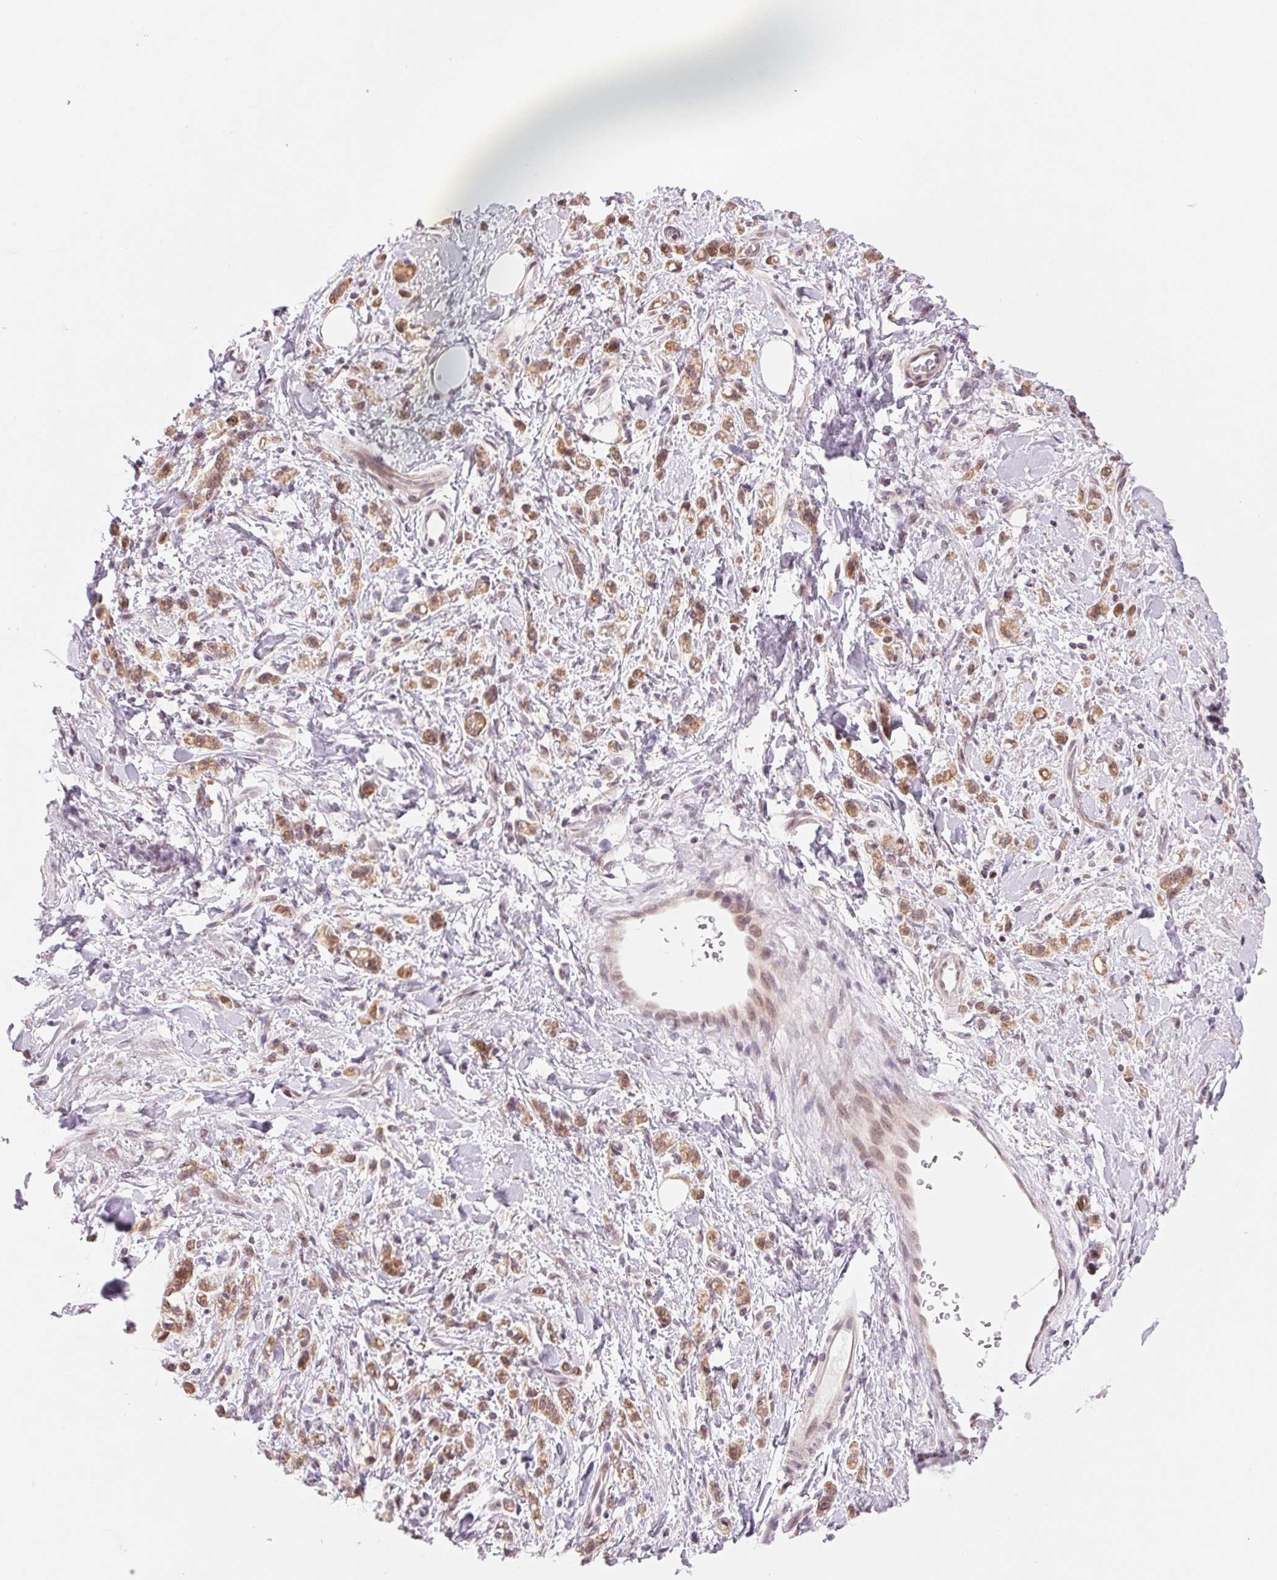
{"staining": {"intensity": "weak", "quantity": ">75%", "location": "cytoplasmic/membranous,nuclear"}, "tissue": "stomach cancer", "cell_type": "Tumor cells", "image_type": "cancer", "snomed": [{"axis": "morphology", "description": "Adenocarcinoma, NOS"}, {"axis": "topography", "description": "Stomach"}], "caption": "IHC of human adenocarcinoma (stomach) demonstrates low levels of weak cytoplasmic/membranous and nuclear positivity in about >75% of tumor cells. IHC stains the protein of interest in brown and the nuclei are stained blue.", "gene": "ARHGAP32", "patient": {"sex": "male", "age": 77}}